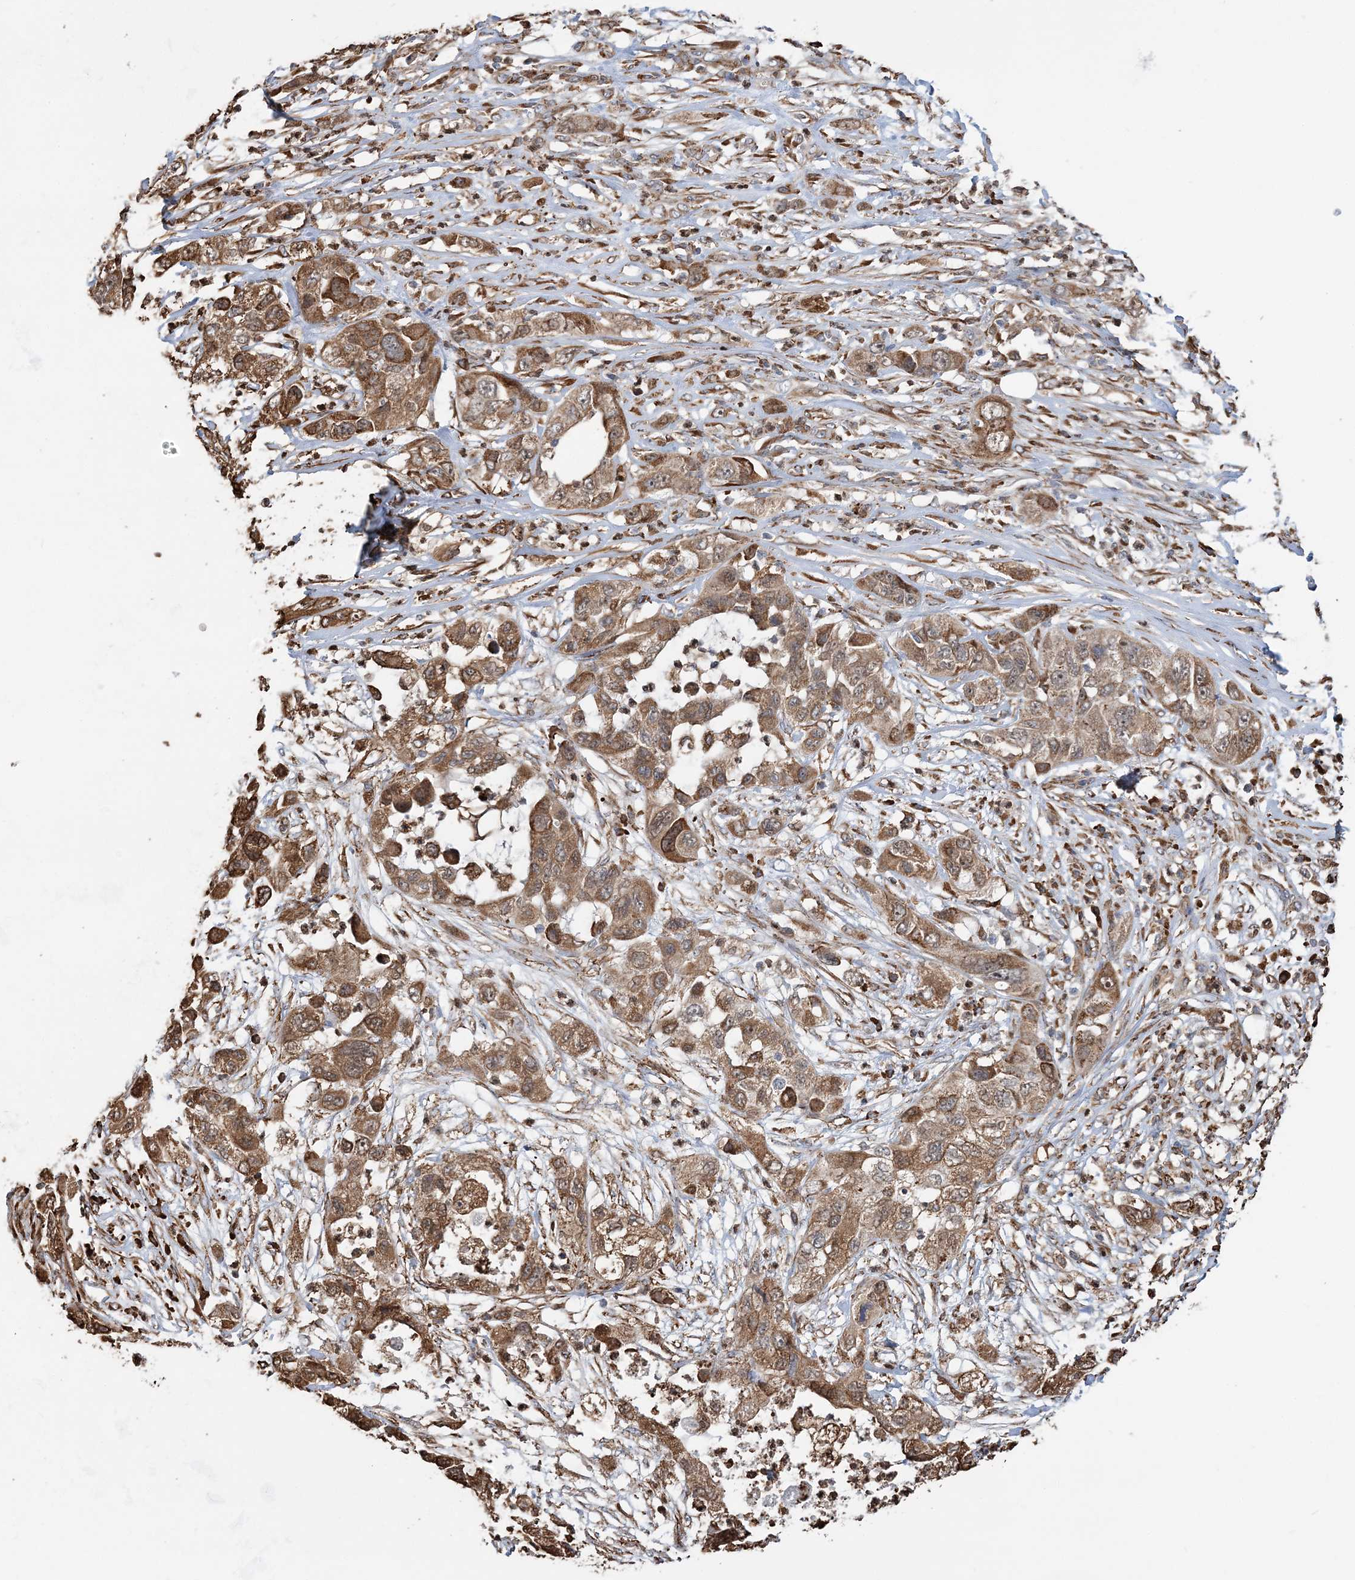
{"staining": {"intensity": "moderate", "quantity": ">75%", "location": "cytoplasmic/membranous"}, "tissue": "pancreatic cancer", "cell_type": "Tumor cells", "image_type": "cancer", "snomed": [{"axis": "morphology", "description": "Adenocarcinoma, NOS"}, {"axis": "topography", "description": "Pancreas"}], "caption": "Protein analysis of pancreatic cancer (adenocarcinoma) tissue demonstrates moderate cytoplasmic/membranous expression in about >75% of tumor cells. The staining was performed using DAB (3,3'-diaminobenzidine), with brown indicating positive protein expression. Nuclei are stained blue with hematoxylin.", "gene": "WDR12", "patient": {"sex": "female", "age": 78}}